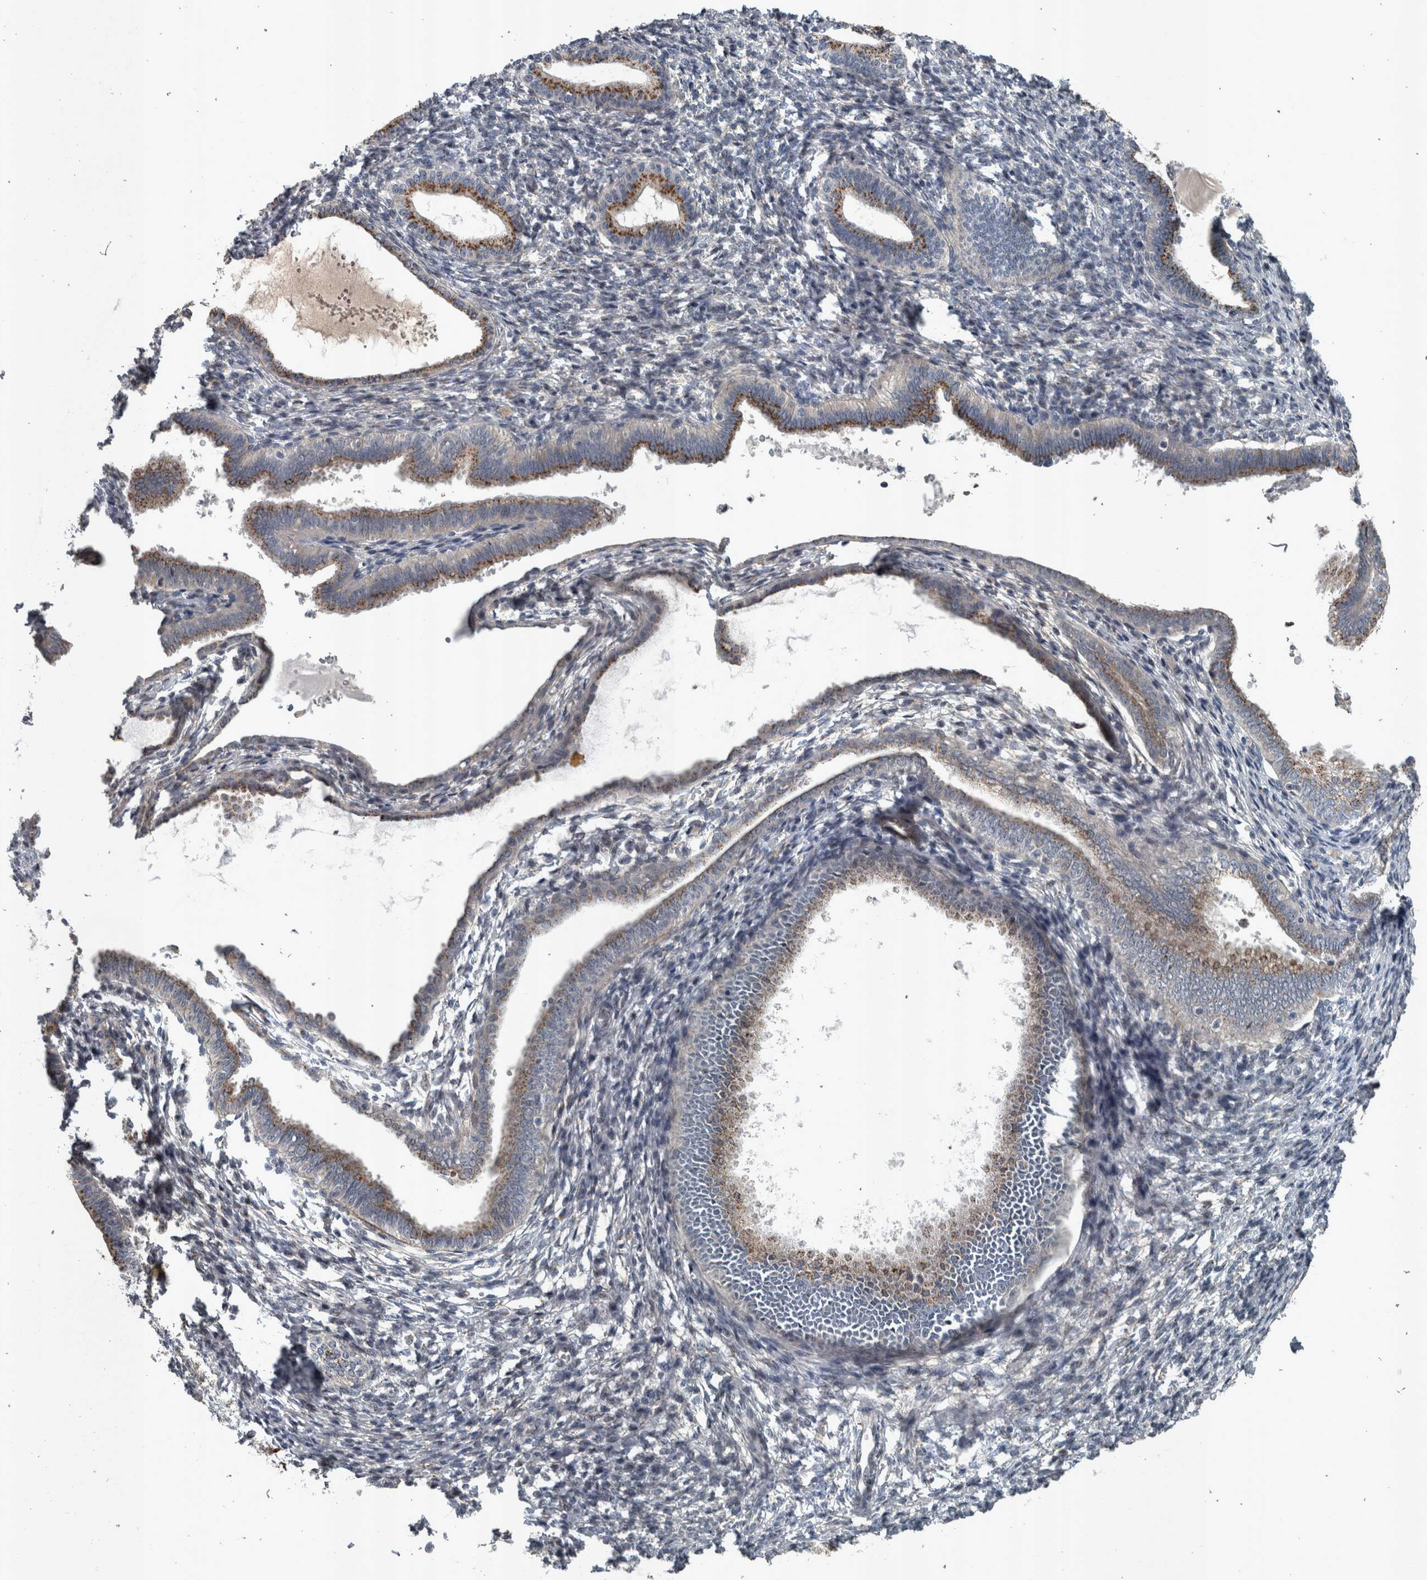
{"staining": {"intensity": "negative", "quantity": "none", "location": "none"}, "tissue": "endometrium", "cell_type": "Cells in endometrial stroma", "image_type": "normal", "snomed": [{"axis": "morphology", "description": "Normal tissue, NOS"}, {"axis": "topography", "description": "Endometrium"}], "caption": "Immunohistochemistry (IHC) of benign endometrium reveals no positivity in cells in endometrial stroma.", "gene": "ZNF345", "patient": {"sex": "female", "age": 77}}